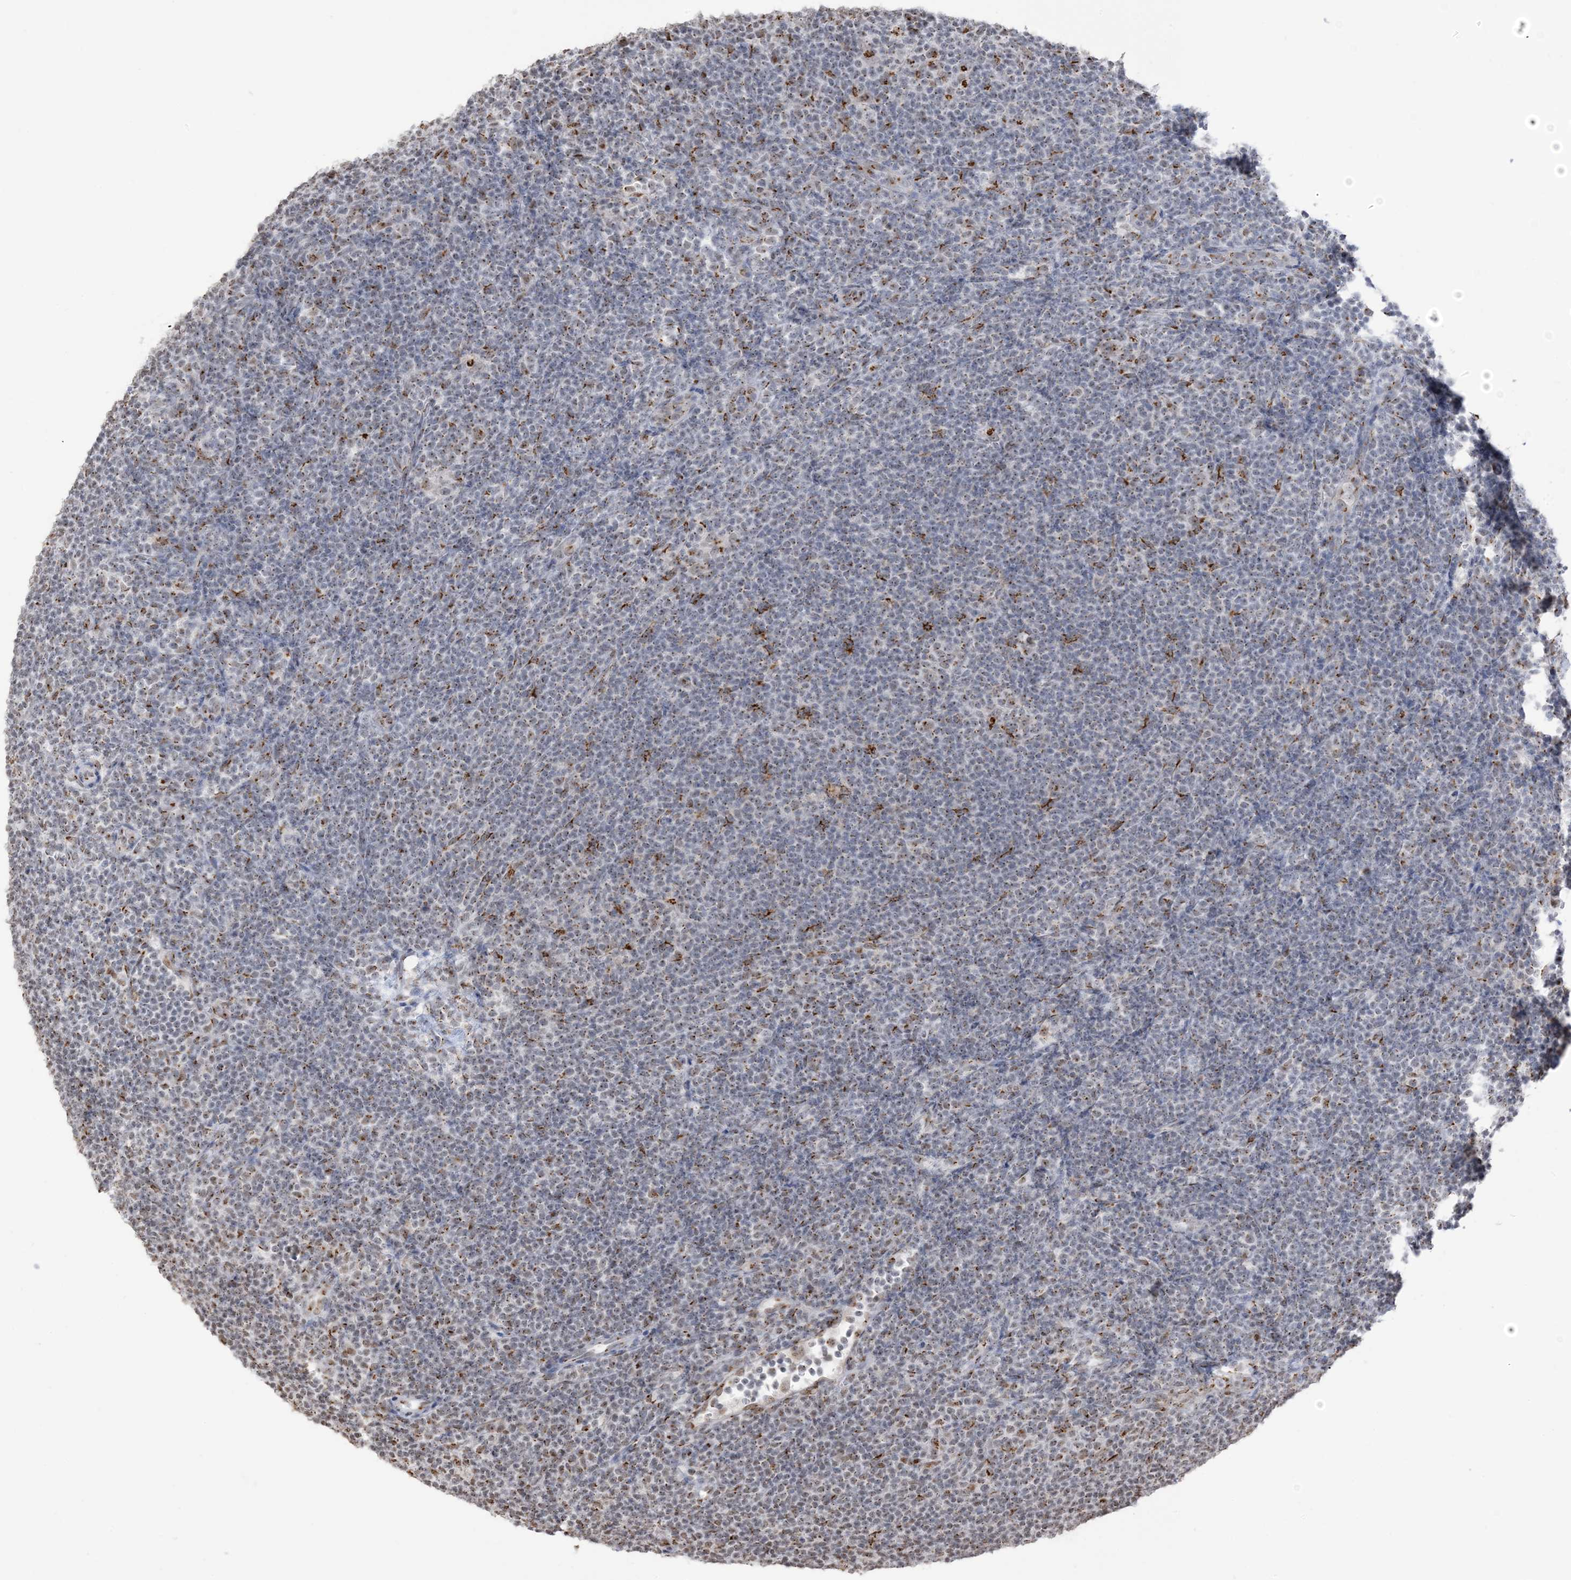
{"staining": {"intensity": "weak", "quantity": ">75%", "location": "cytoplasmic/membranous,nuclear"}, "tissue": "lymphoma", "cell_type": "Tumor cells", "image_type": "cancer", "snomed": [{"axis": "morphology", "description": "Hodgkin's disease, NOS"}, {"axis": "topography", "description": "Lymph node"}], "caption": "Tumor cells show weak cytoplasmic/membranous and nuclear staining in about >75% of cells in lymphoma.", "gene": "GPR107", "patient": {"sex": "female", "age": 57}}